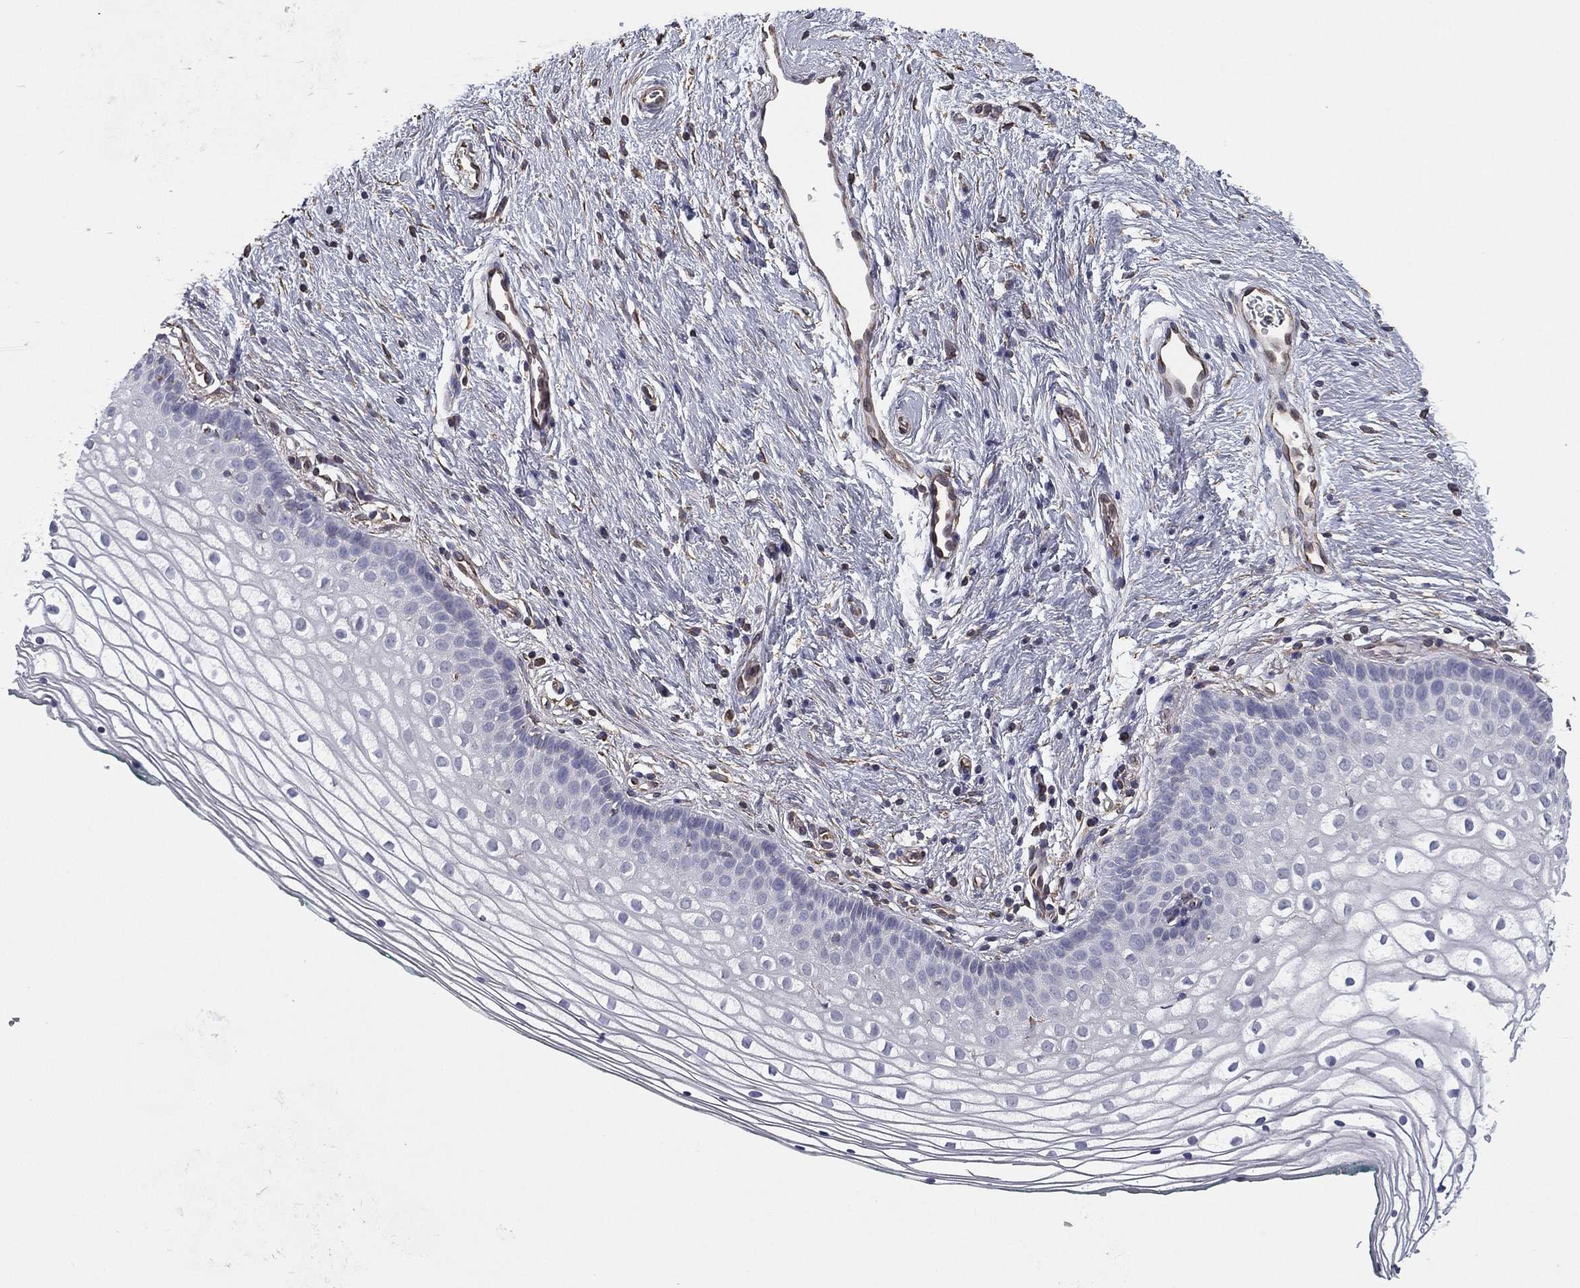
{"staining": {"intensity": "negative", "quantity": "none", "location": "none"}, "tissue": "vagina", "cell_type": "Squamous epithelial cells", "image_type": "normal", "snomed": [{"axis": "morphology", "description": "Normal tissue, NOS"}, {"axis": "topography", "description": "Vagina"}], "caption": "Image shows no protein positivity in squamous epithelial cells of unremarkable vagina.", "gene": "SCUBE1", "patient": {"sex": "female", "age": 36}}